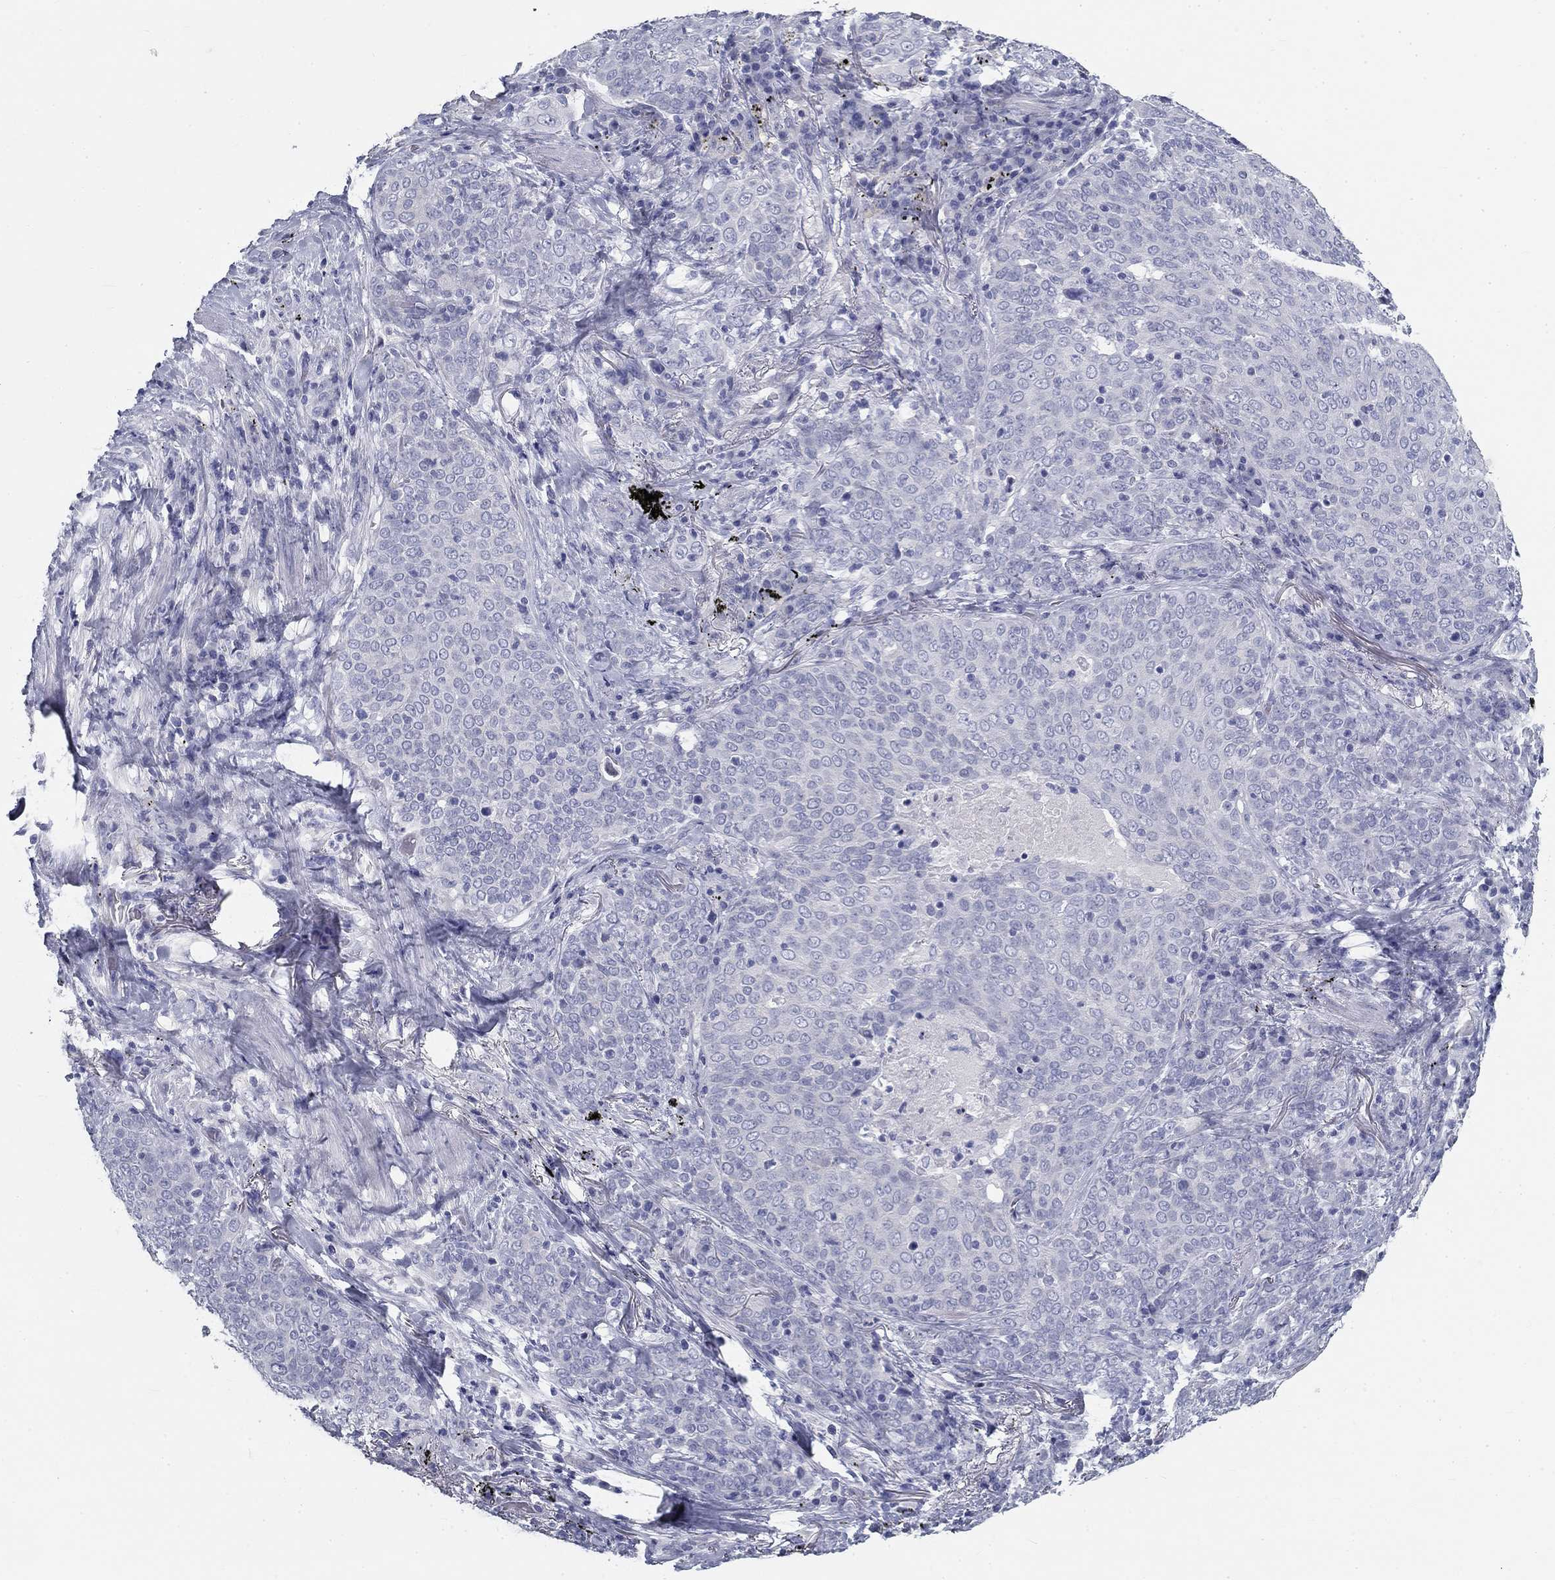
{"staining": {"intensity": "negative", "quantity": "none", "location": "none"}, "tissue": "lung cancer", "cell_type": "Tumor cells", "image_type": "cancer", "snomed": [{"axis": "morphology", "description": "Squamous cell carcinoma, NOS"}, {"axis": "topography", "description": "Lung"}], "caption": "IHC of lung cancer (squamous cell carcinoma) displays no expression in tumor cells.", "gene": "GALNTL5", "patient": {"sex": "male", "age": 82}}